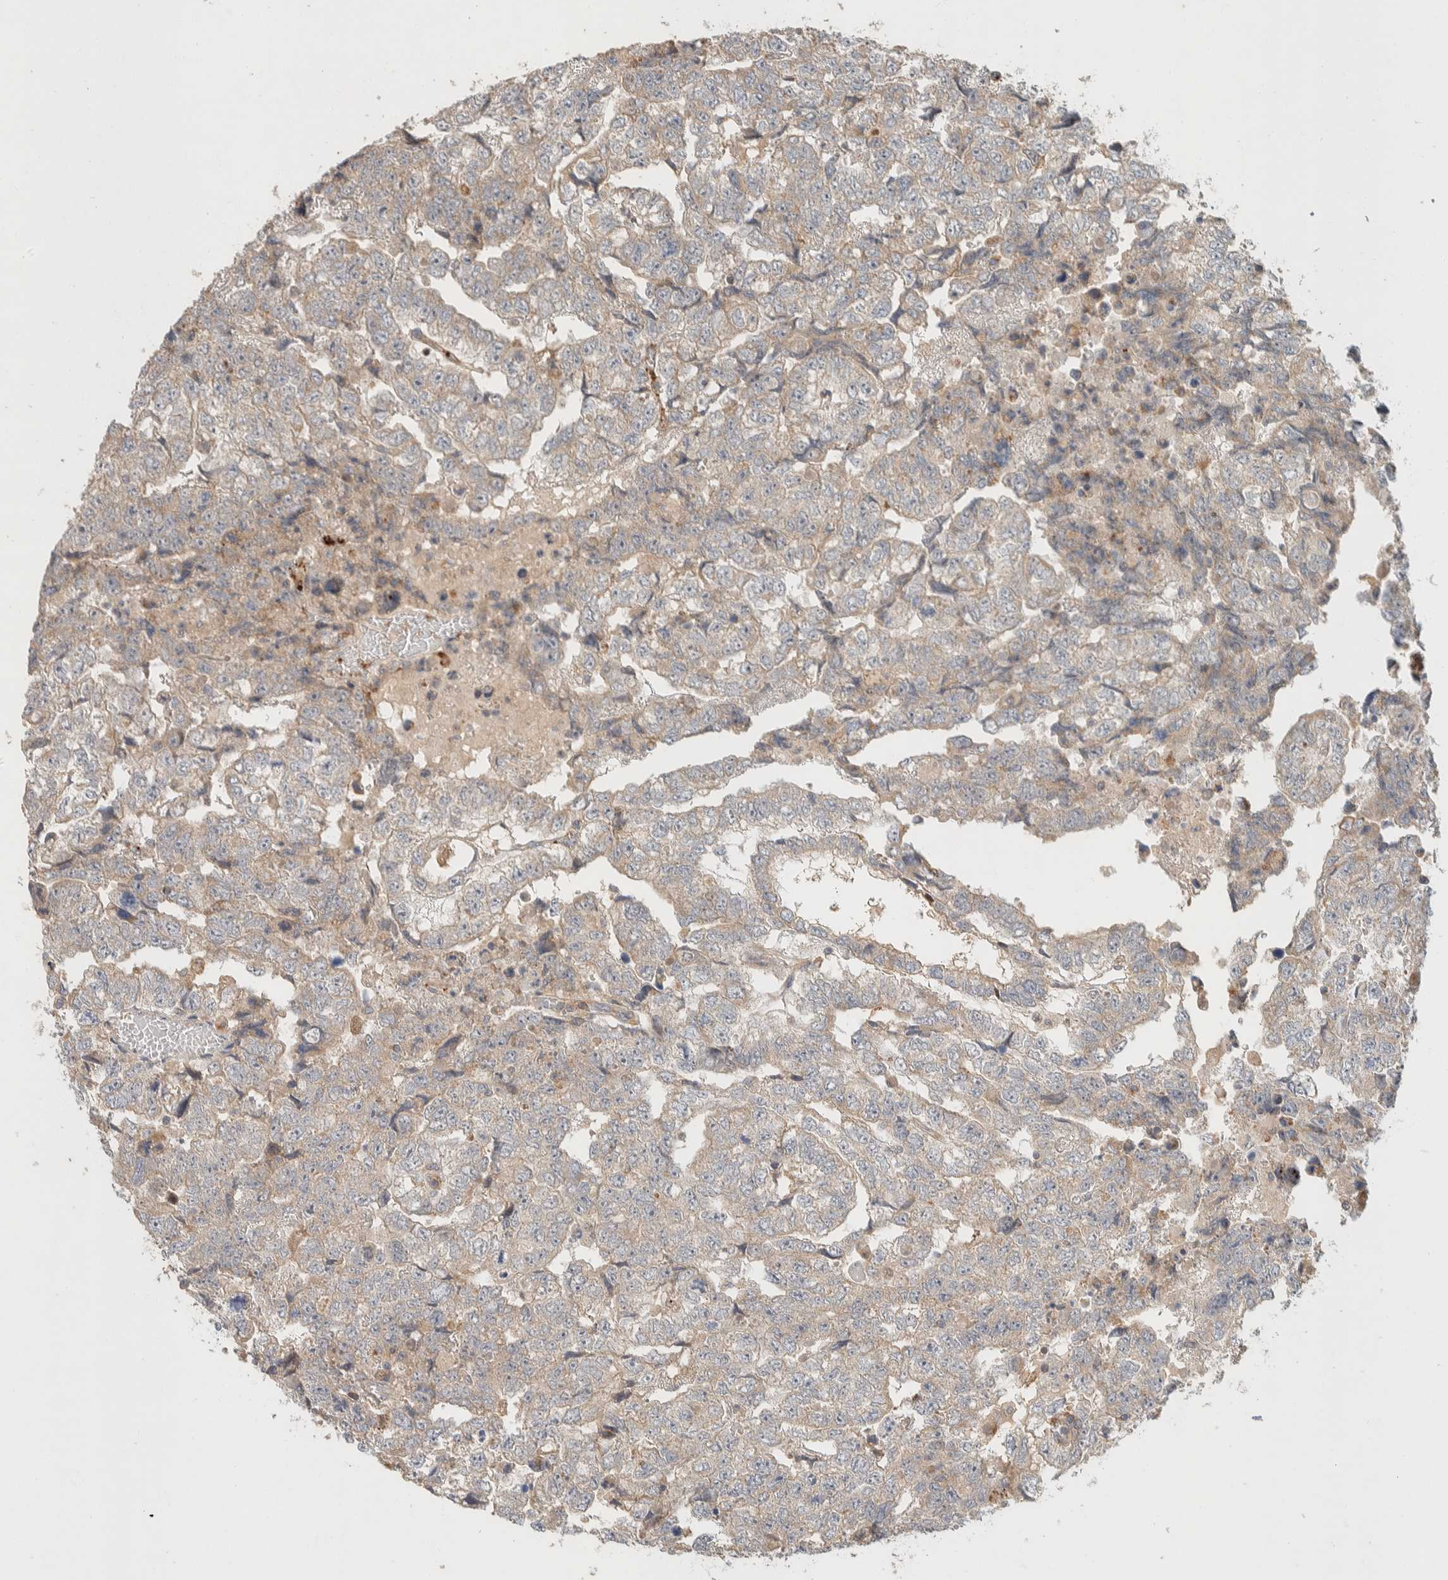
{"staining": {"intensity": "weak", "quantity": "25%-75%", "location": "cytoplasmic/membranous"}, "tissue": "testis cancer", "cell_type": "Tumor cells", "image_type": "cancer", "snomed": [{"axis": "morphology", "description": "Carcinoma, Embryonal, NOS"}, {"axis": "topography", "description": "Testis"}], "caption": "Immunohistochemistry micrograph of human testis embryonal carcinoma stained for a protein (brown), which reveals low levels of weak cytoplasmic/membranous staining in approximately 25%-75% of tumor cells.", "gene": "KIF9", "patient": {"sex": "male", "age": 36}}